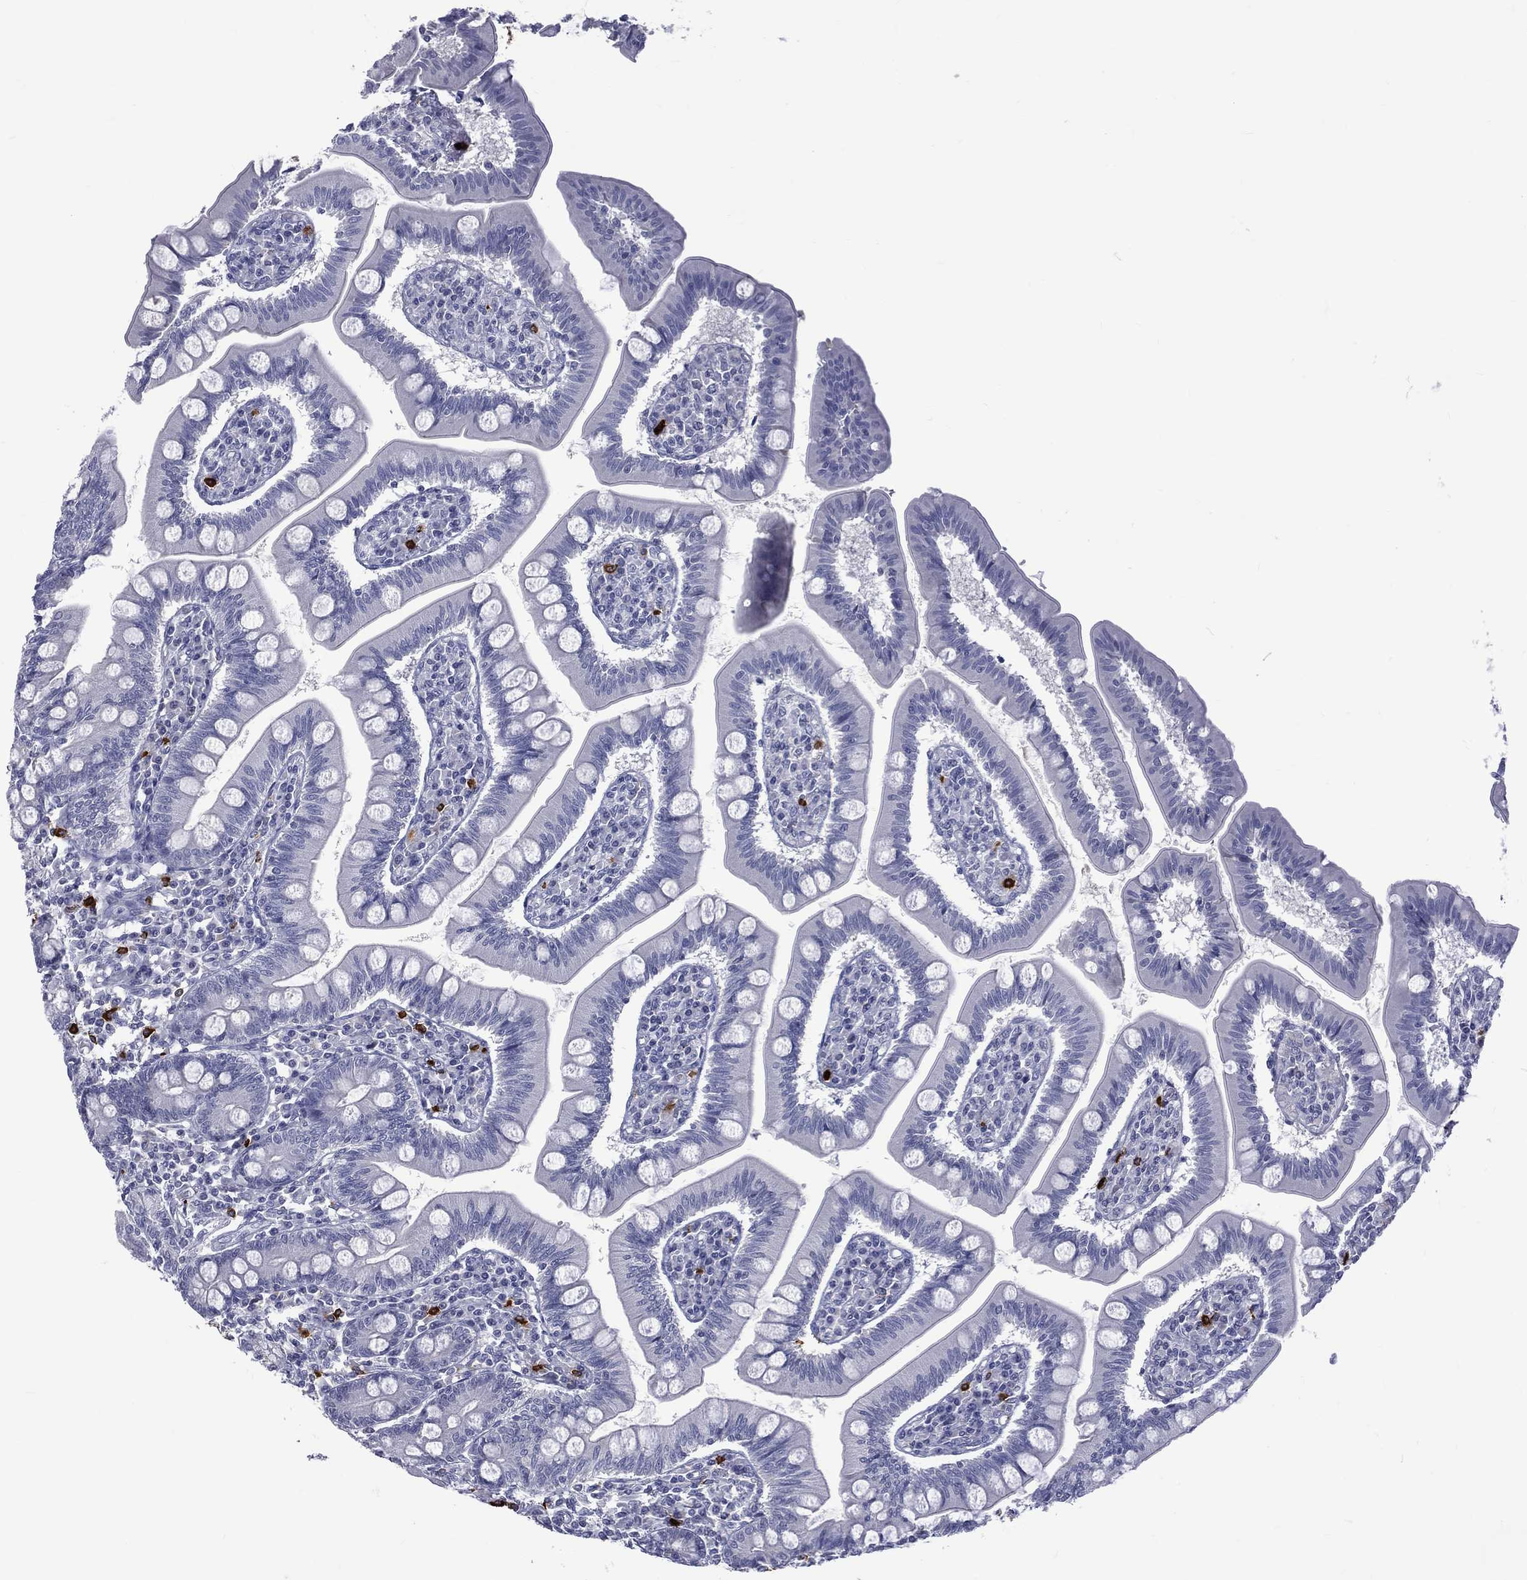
{"staining": {"intensity": "negative", "quantity": "none", "location": "none"}, "tissue": "small intestine", "cell_type": "Glandular cells", "image_type": "normal", "snomed": [{"axis": "morphology", "description": "Normal tissue, NOS"}, {"axis": "topography", "description": "Small intestine"}], "caption": "The image exhibits no significant staining in glandular cells of small intestine.", "gene": "ELANE", "patient": {"sex": "male", "age": 88}}